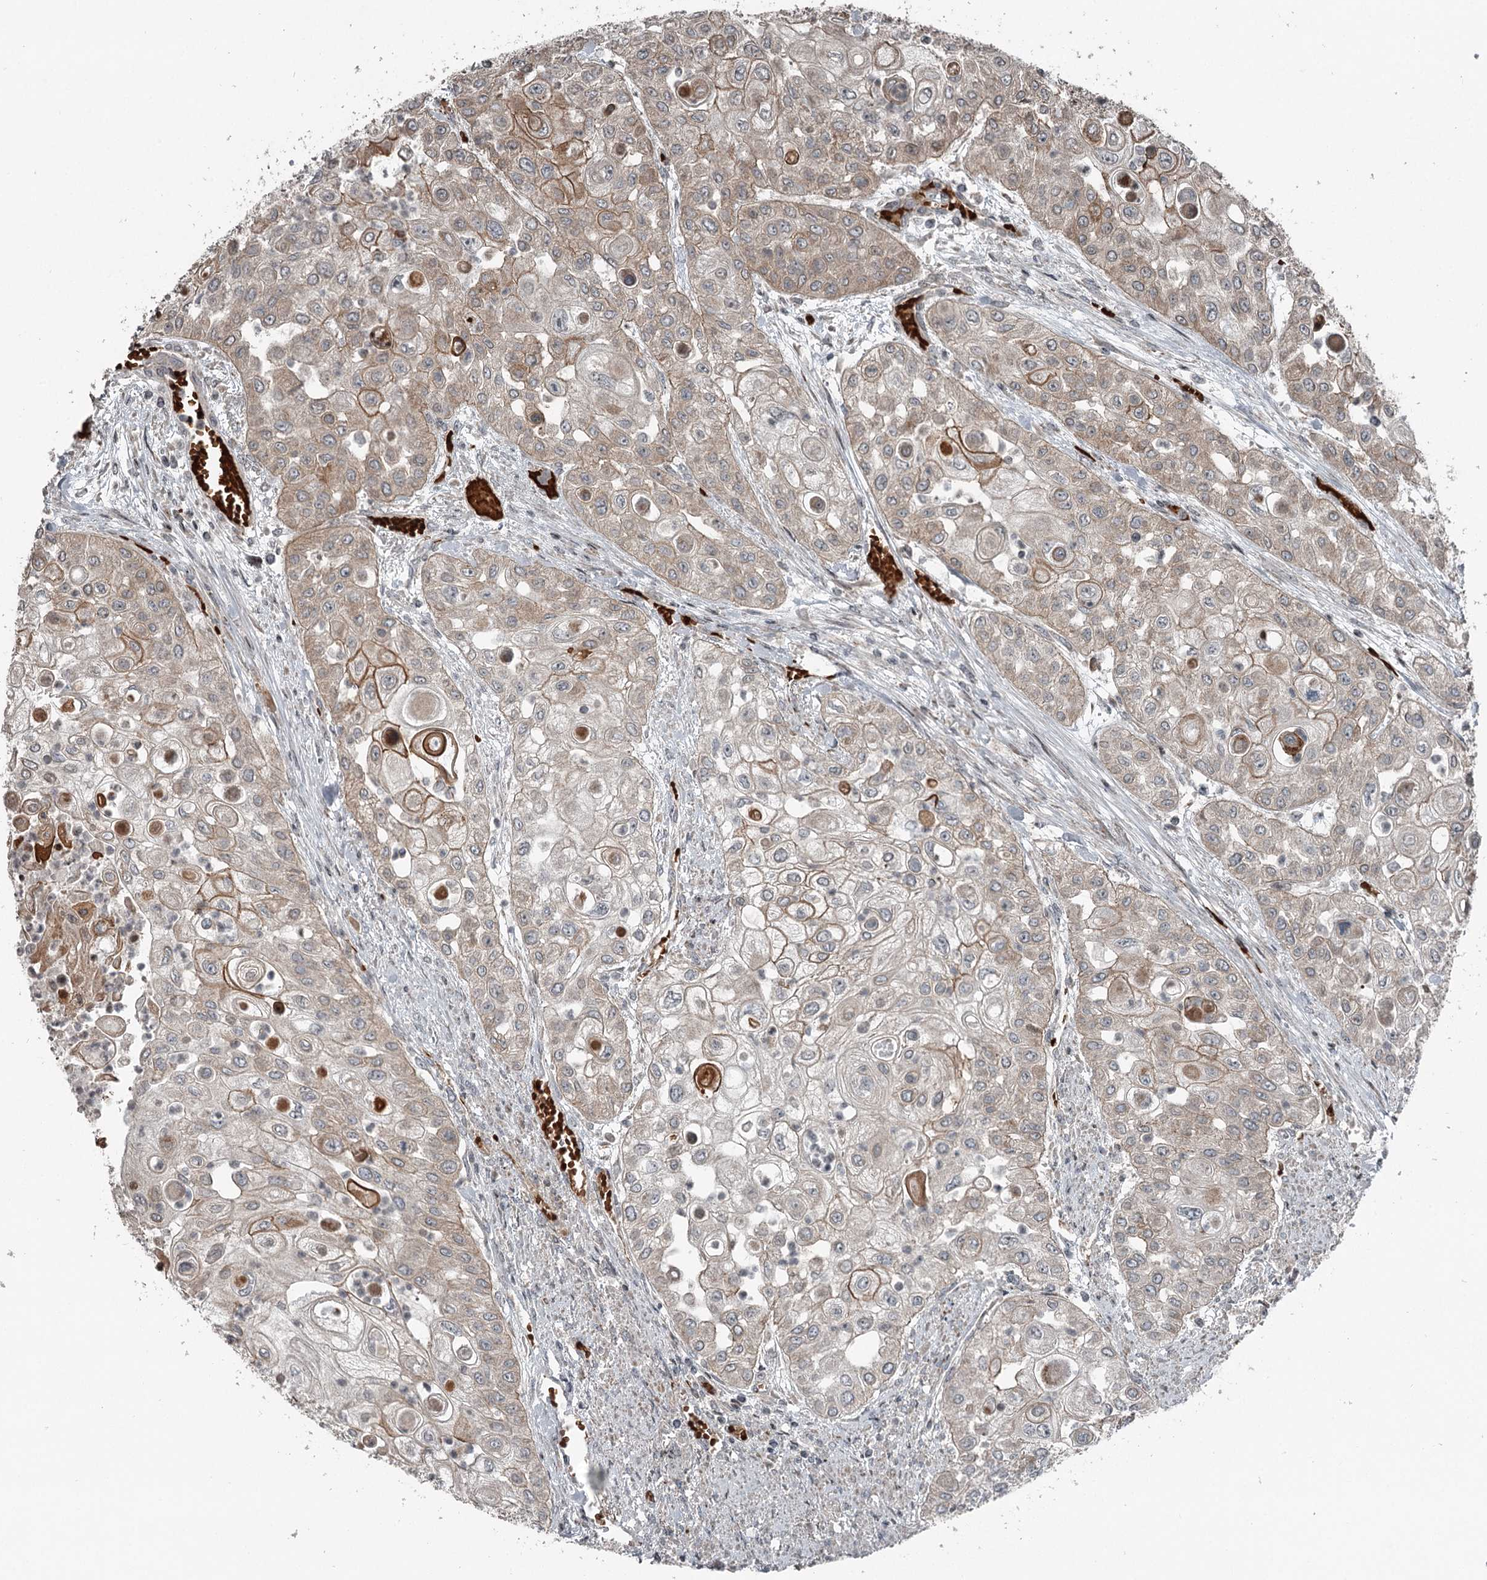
{"staining": {"intensity": "moderate", "quantity": "<25%", "location": "cytoplasmic/membranous"}, "tissue": "urothelial cancer", "cell_type": "Tumor cells", "image_type": "cancer", "snomed": [{"axis": "morphology", "description": "Urothelial carcinoma, High grade"}, {"axis": "topography", "description": "Urinary bladder"}], "caption": "Urothelial cancer was stained to show a protein in brown. There is low levels of moderate cytoplasmic/membranous positivity in approximately <25% of tumor cells. The staining is performed using DAB (3,3'-diaminobenzidine) brown chromogen to label protein expression. The nuclei are counter-stained blue using hematoxylin.", "gene": "RASSF8", "patient": {"sex": "female", "age": 79}}